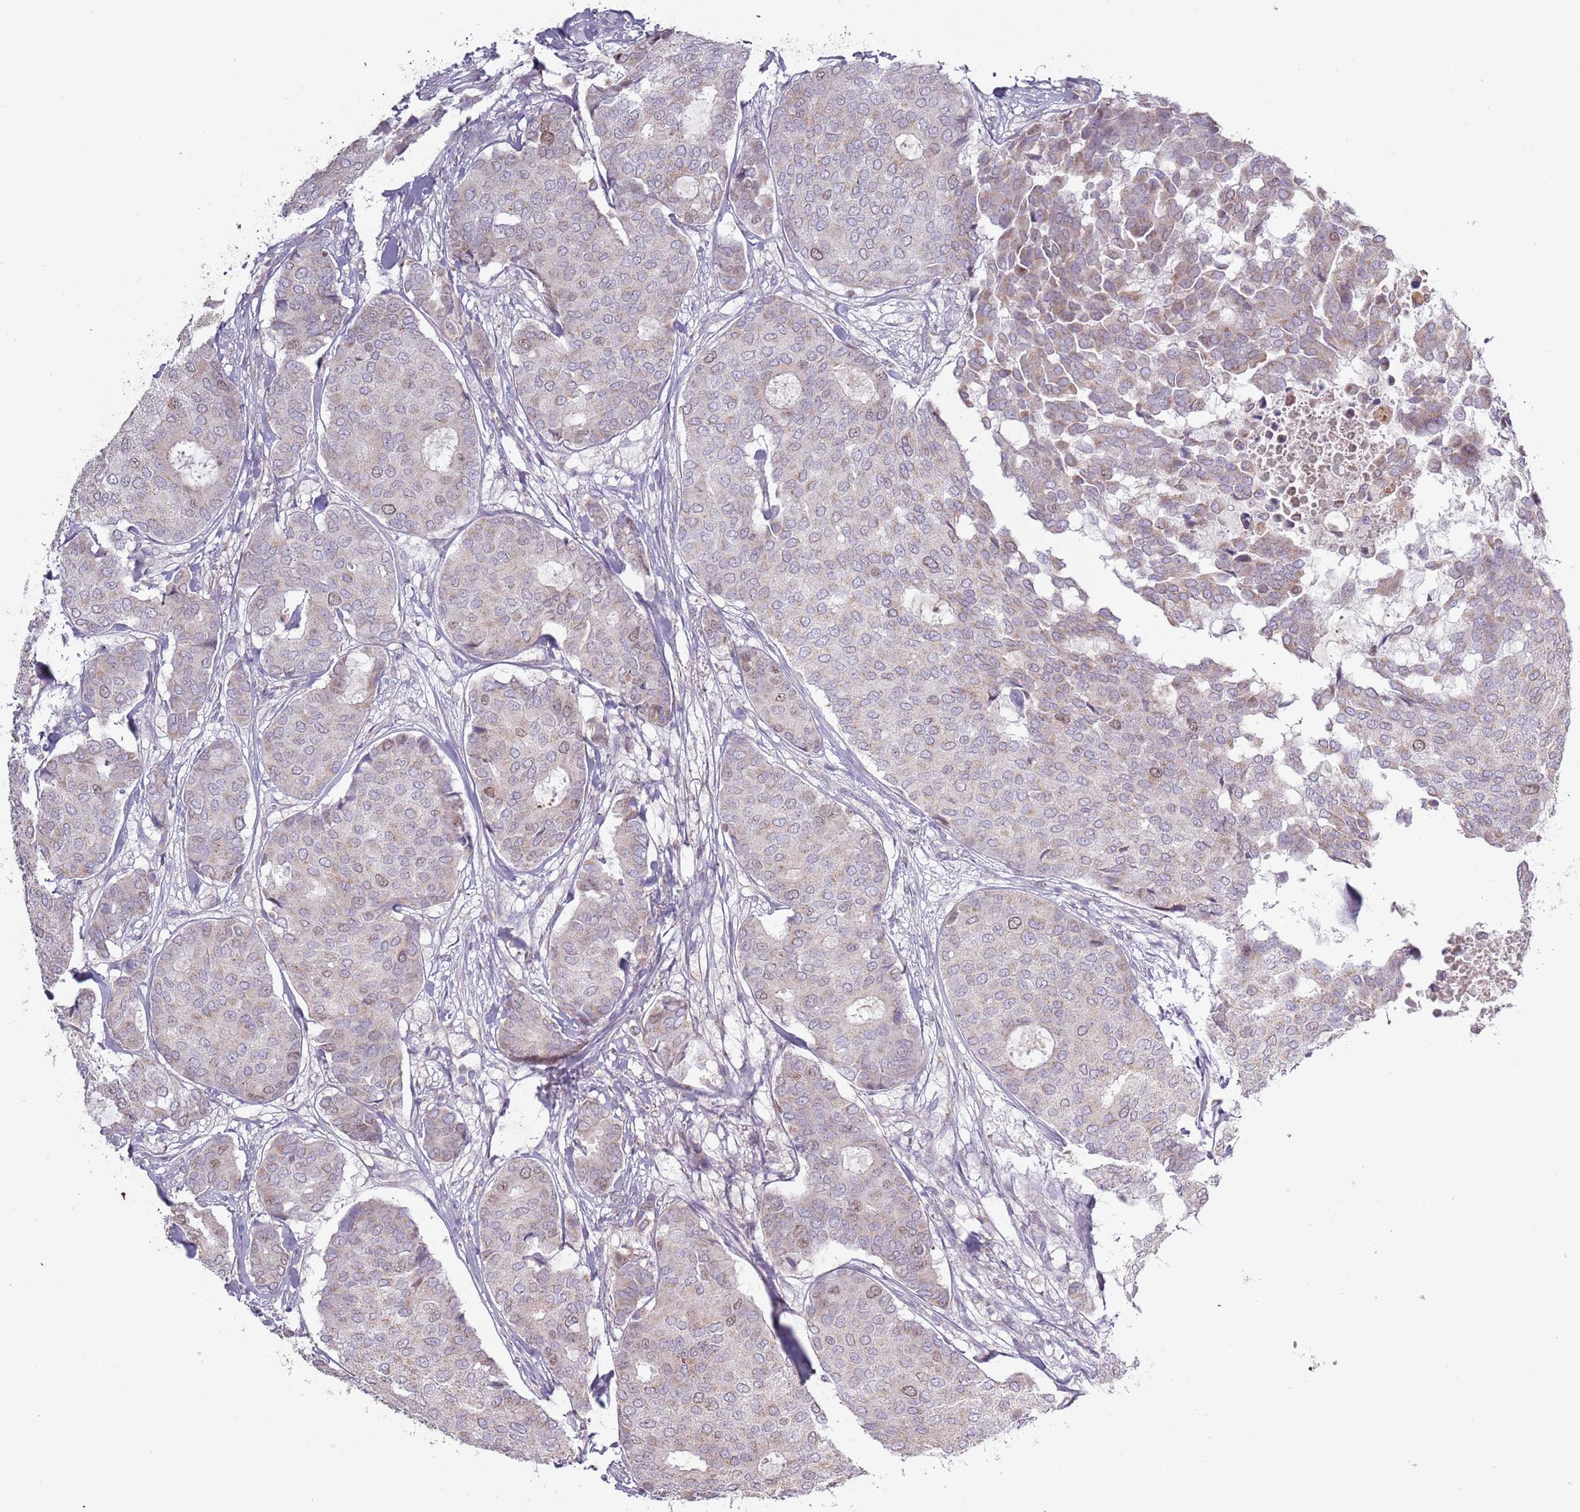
{"staining": {"intensity": "weak", "quantity": "<25%", "location": "cytoplasmic/membranous,nuclear"}, "tissue": "breast cancer", "cell_type": "Tumor cells", "image_type": "cancer", "snomed": [{"axis": "morphology", "description": "Duct carcinoma"}, {"axis": "topography", "description": "Breast"}], "caption": "High power microscopy micrograph of an immunohistochemistry histopathology image of breast cancer (intraductal carcinoma), revealing no significant positivity in tumor cells.", "gene": "SYS1", "patient": {"sex": "female", "age": 75}}